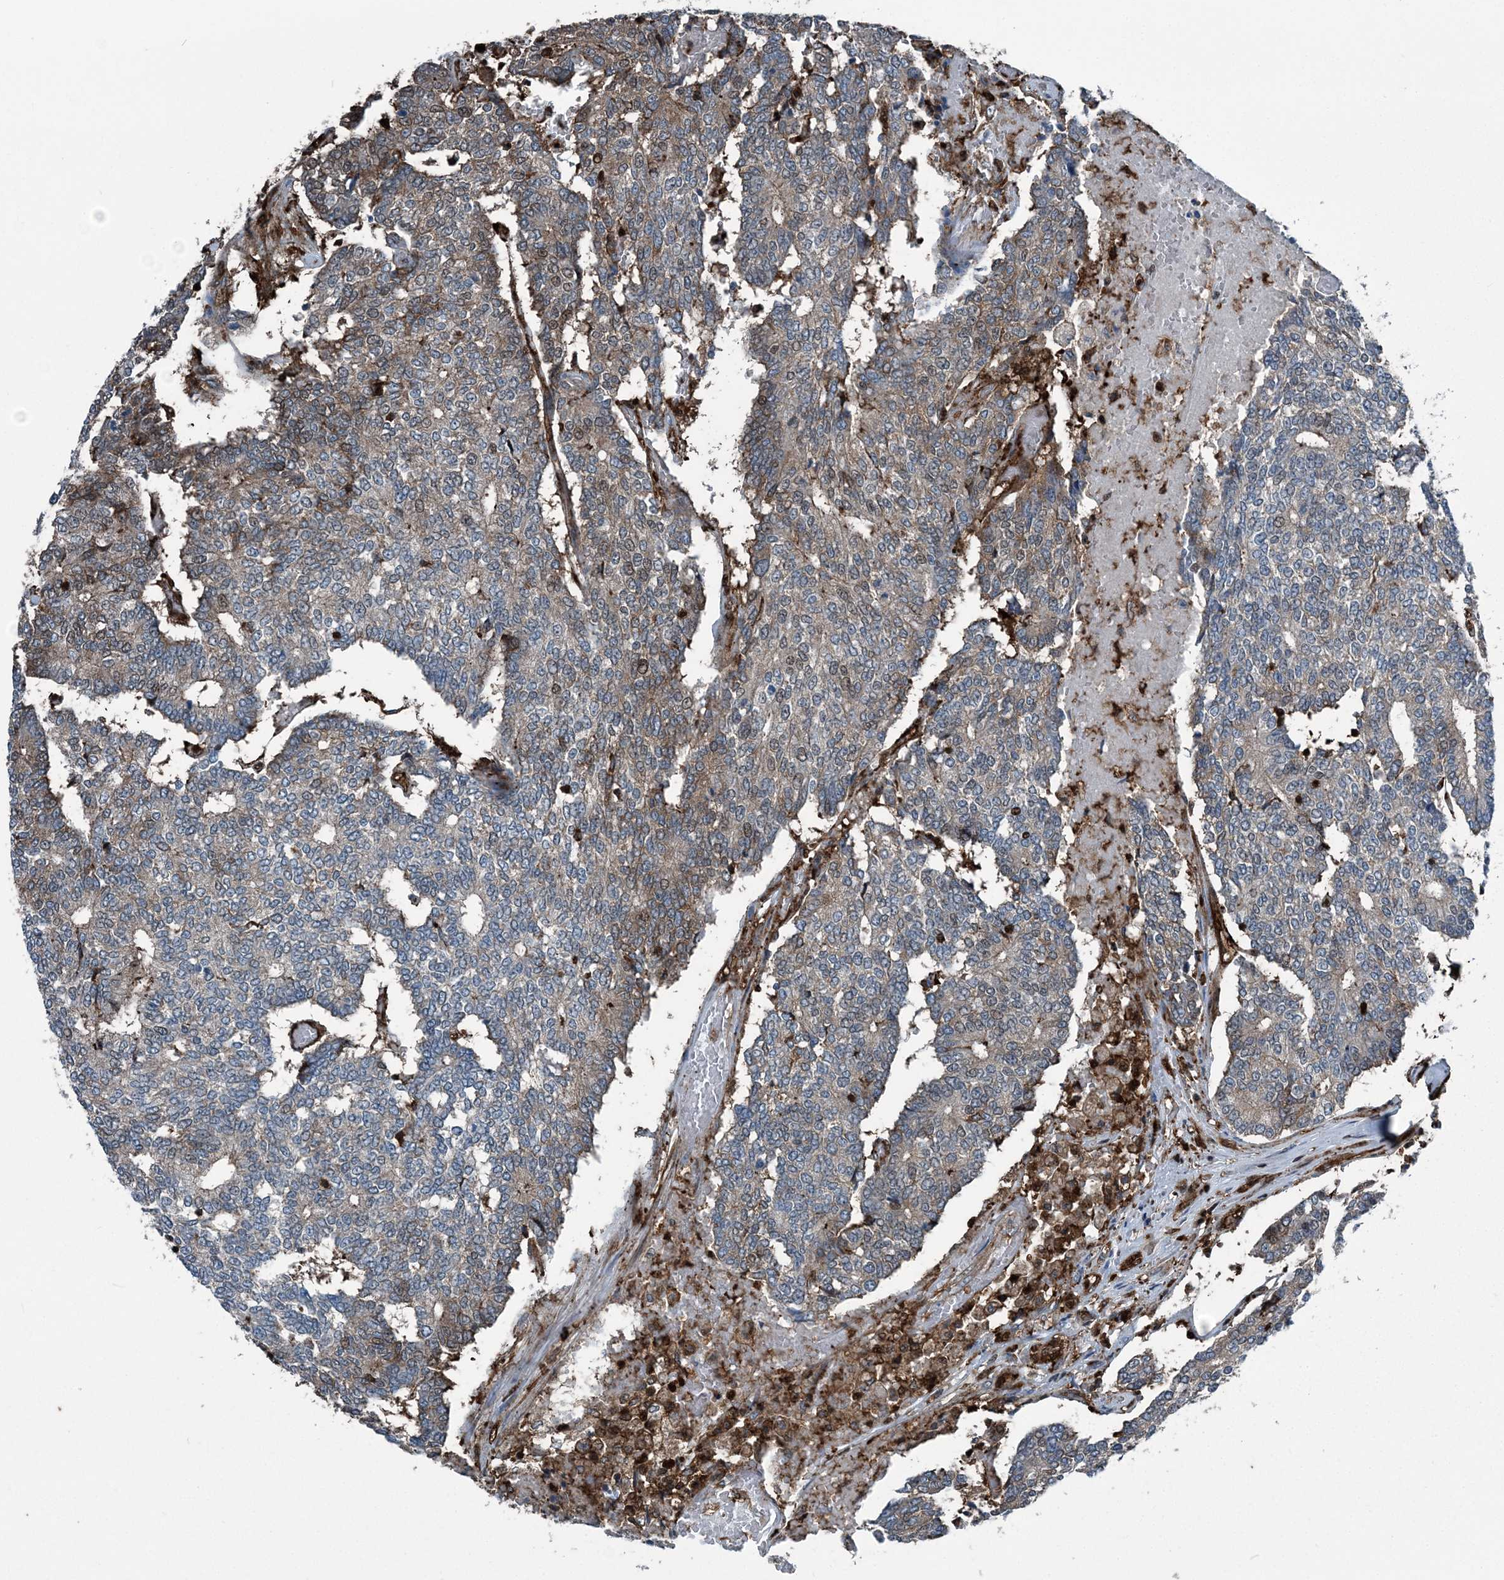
{"staining": {"intensity": "moderate", "quantity": "<25%", "location": "cytoplasmic/membranous"}, "tissue": "prostate cancer", "cell_type": "Tumor cells", "image_type": "cancer", "snomed": [{"axis": "morphology", "description": "Normal tissue, NOS"}, {"axis": "morphology", "description": "Adenocarcinoma, High grade"}, {"axis": "topography", "description": "Prostate"}, {"axis": "topography", "description": "Seminal veicle"}], "caption": "Moderate cytoplasmic/membranous protein positivity is present in approximately <25% of tumor cells in prostate cancer (adenocarcinoma (high-grade)).", "gene": "CFL1", "patient": {"sex": "male", "age": 55}}